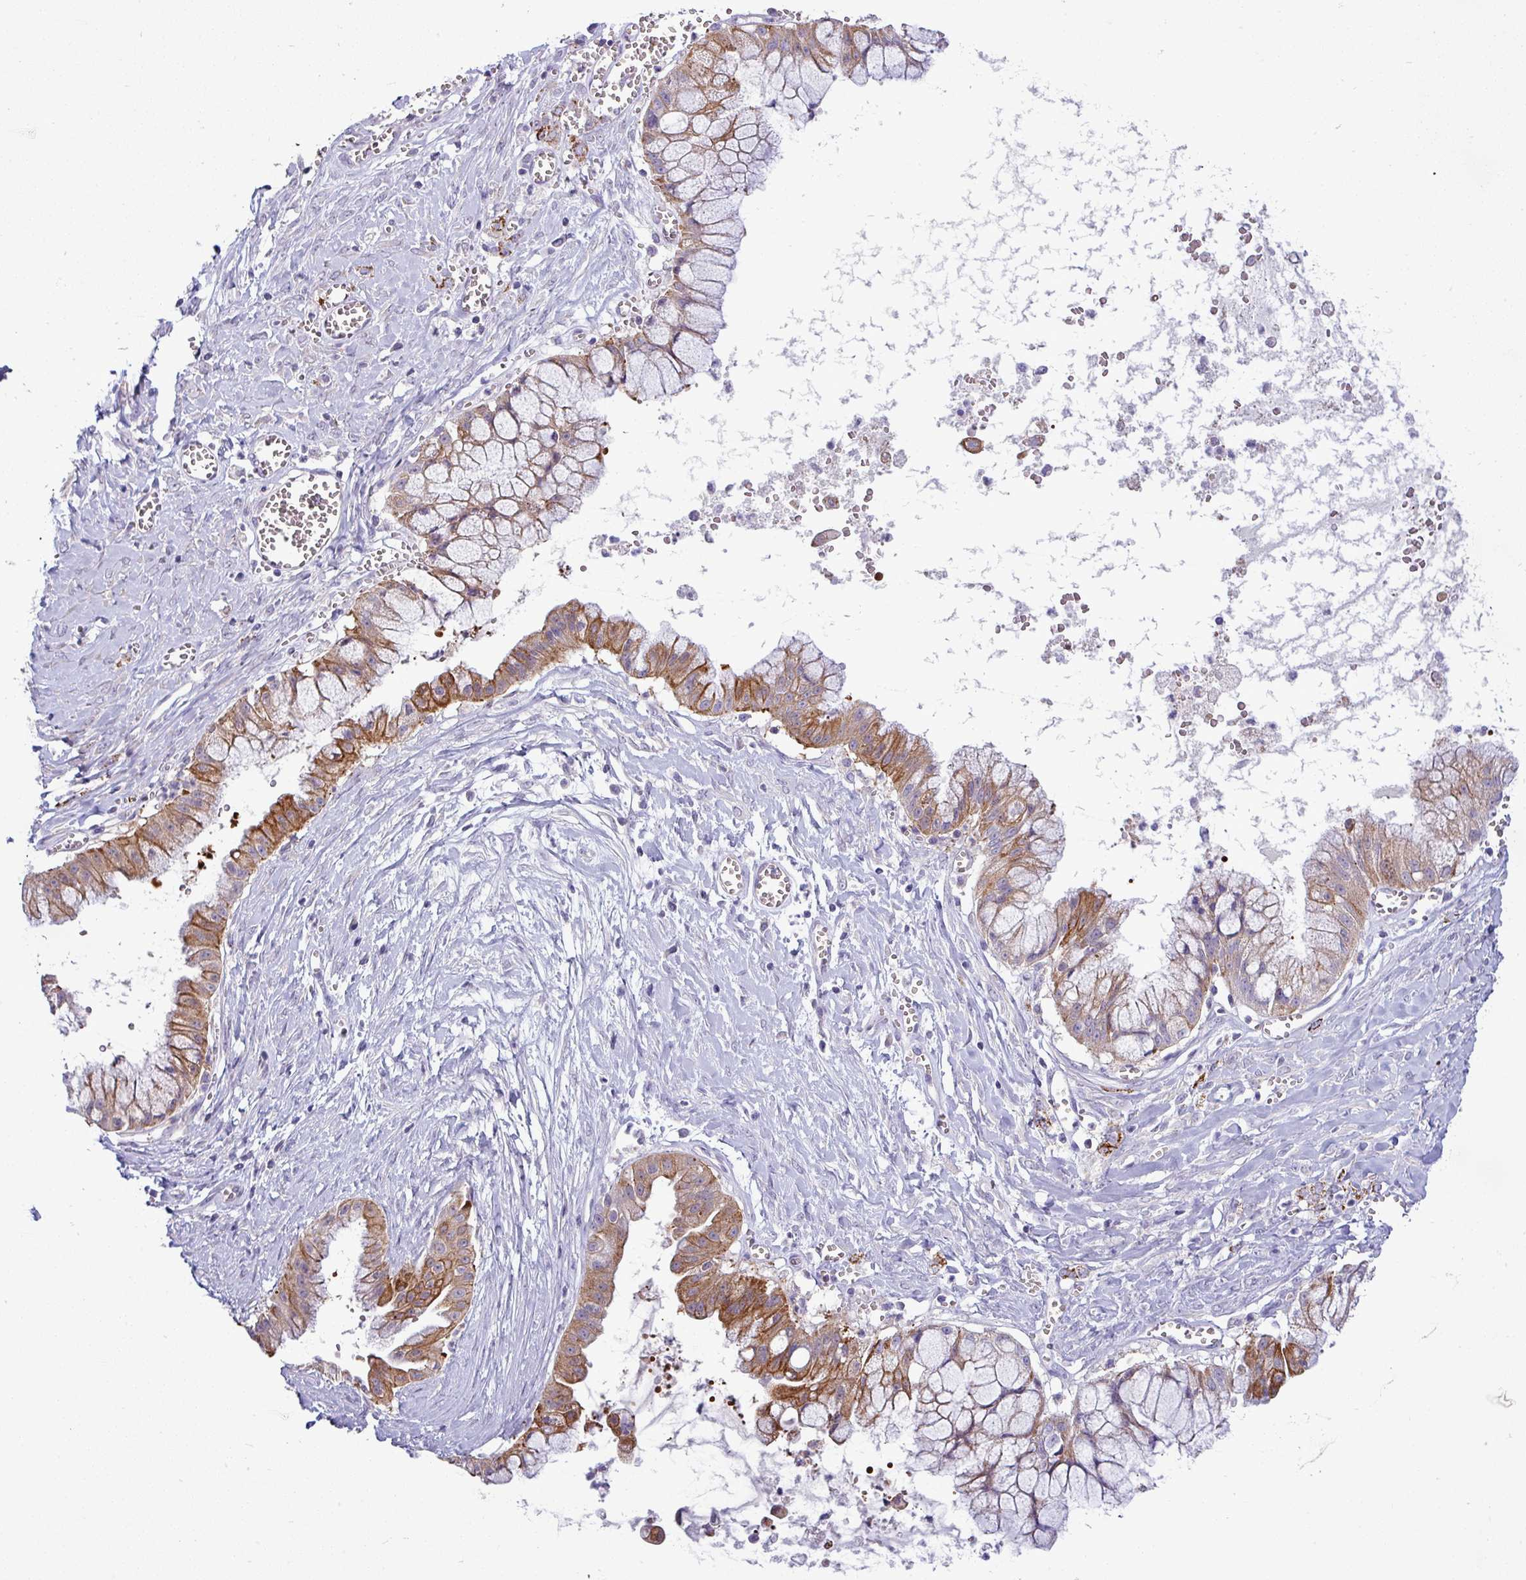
{"staining": {"intensity": "moderate", "quantity": ">75%", "location": "cytoplasmic/membranous"}, "tissue": "ovarian cancer", "cell_type": "Tumor cells", "image_type": "cancer", "snomed": [{"axis": "morphology", "description": "Cystadenocarcinoma, mucinous, NOS"}, {"axis": "topography", "description": "Ovary"}], "caption": "Immunohistochemical staining of human ovarian cancer displays moderate cytoplasmic/membranous protein positivity in about >75% of tumor cells.", "gene": "ACAP3", "patient": {"sex": "female", "age": 70}}